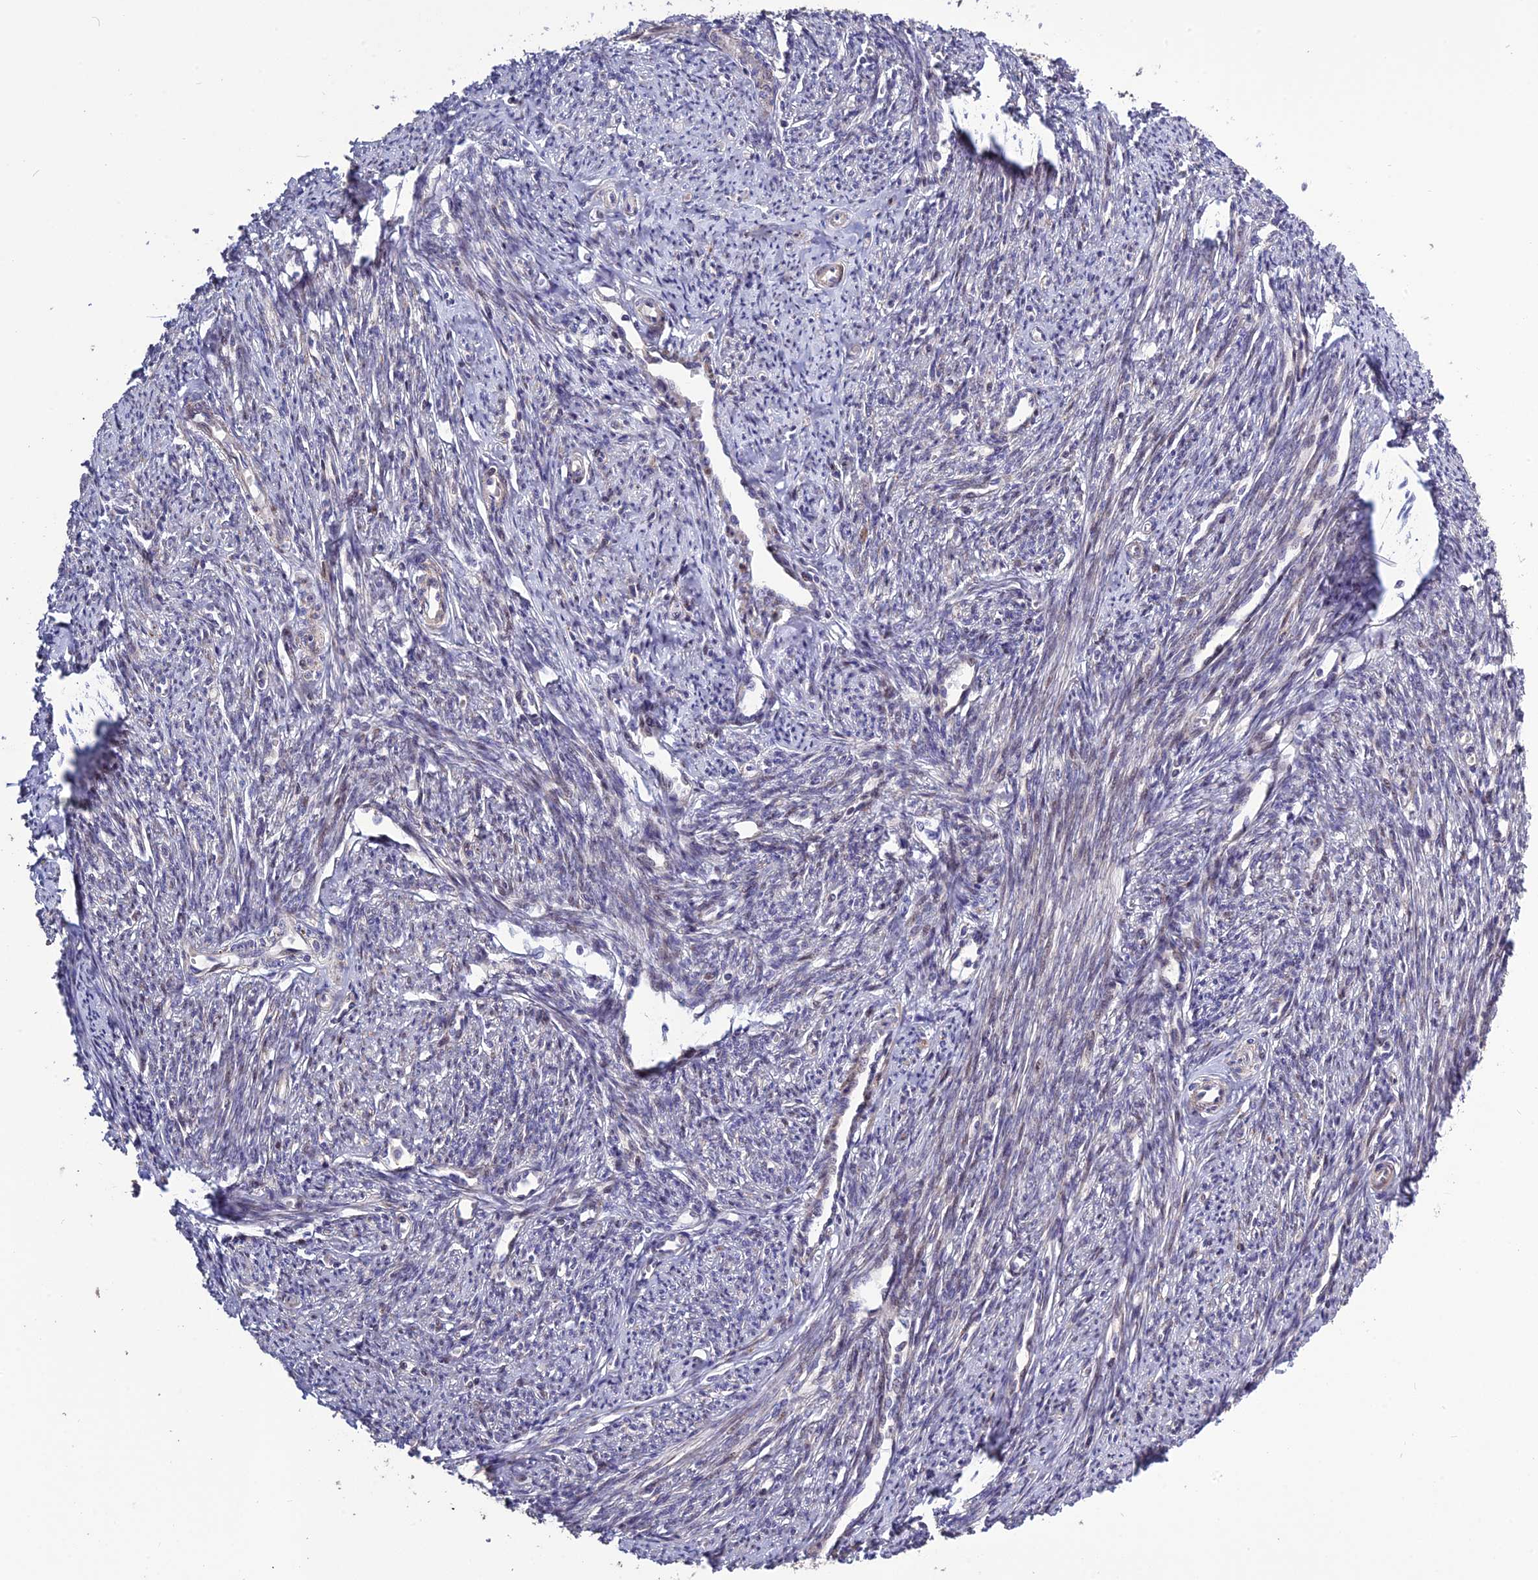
{"staining": {"intensity": "moderate", "quantity": "25%-75%", "location": "cytoplasmic/membranous"}, "tissue": "smooth muscle", "cell_type": "Smooth muscle cells", "image_type": "normal", "snomed": [{"axis": "morphology", "description": "Normal tissue, NOS"}, {"axis": "topography", "description": "Smooth muscle"}, {"axis": "topography", "description": "Uterus"}], "caption": "This is a photomicrograph of IHC staining of benign smooth muscle, which shows moderate staining in the cytoplasmic/membranous of smooth muscle cells.", "gene": "SPG21", "patient": {"sex": "female", "age": 59}}